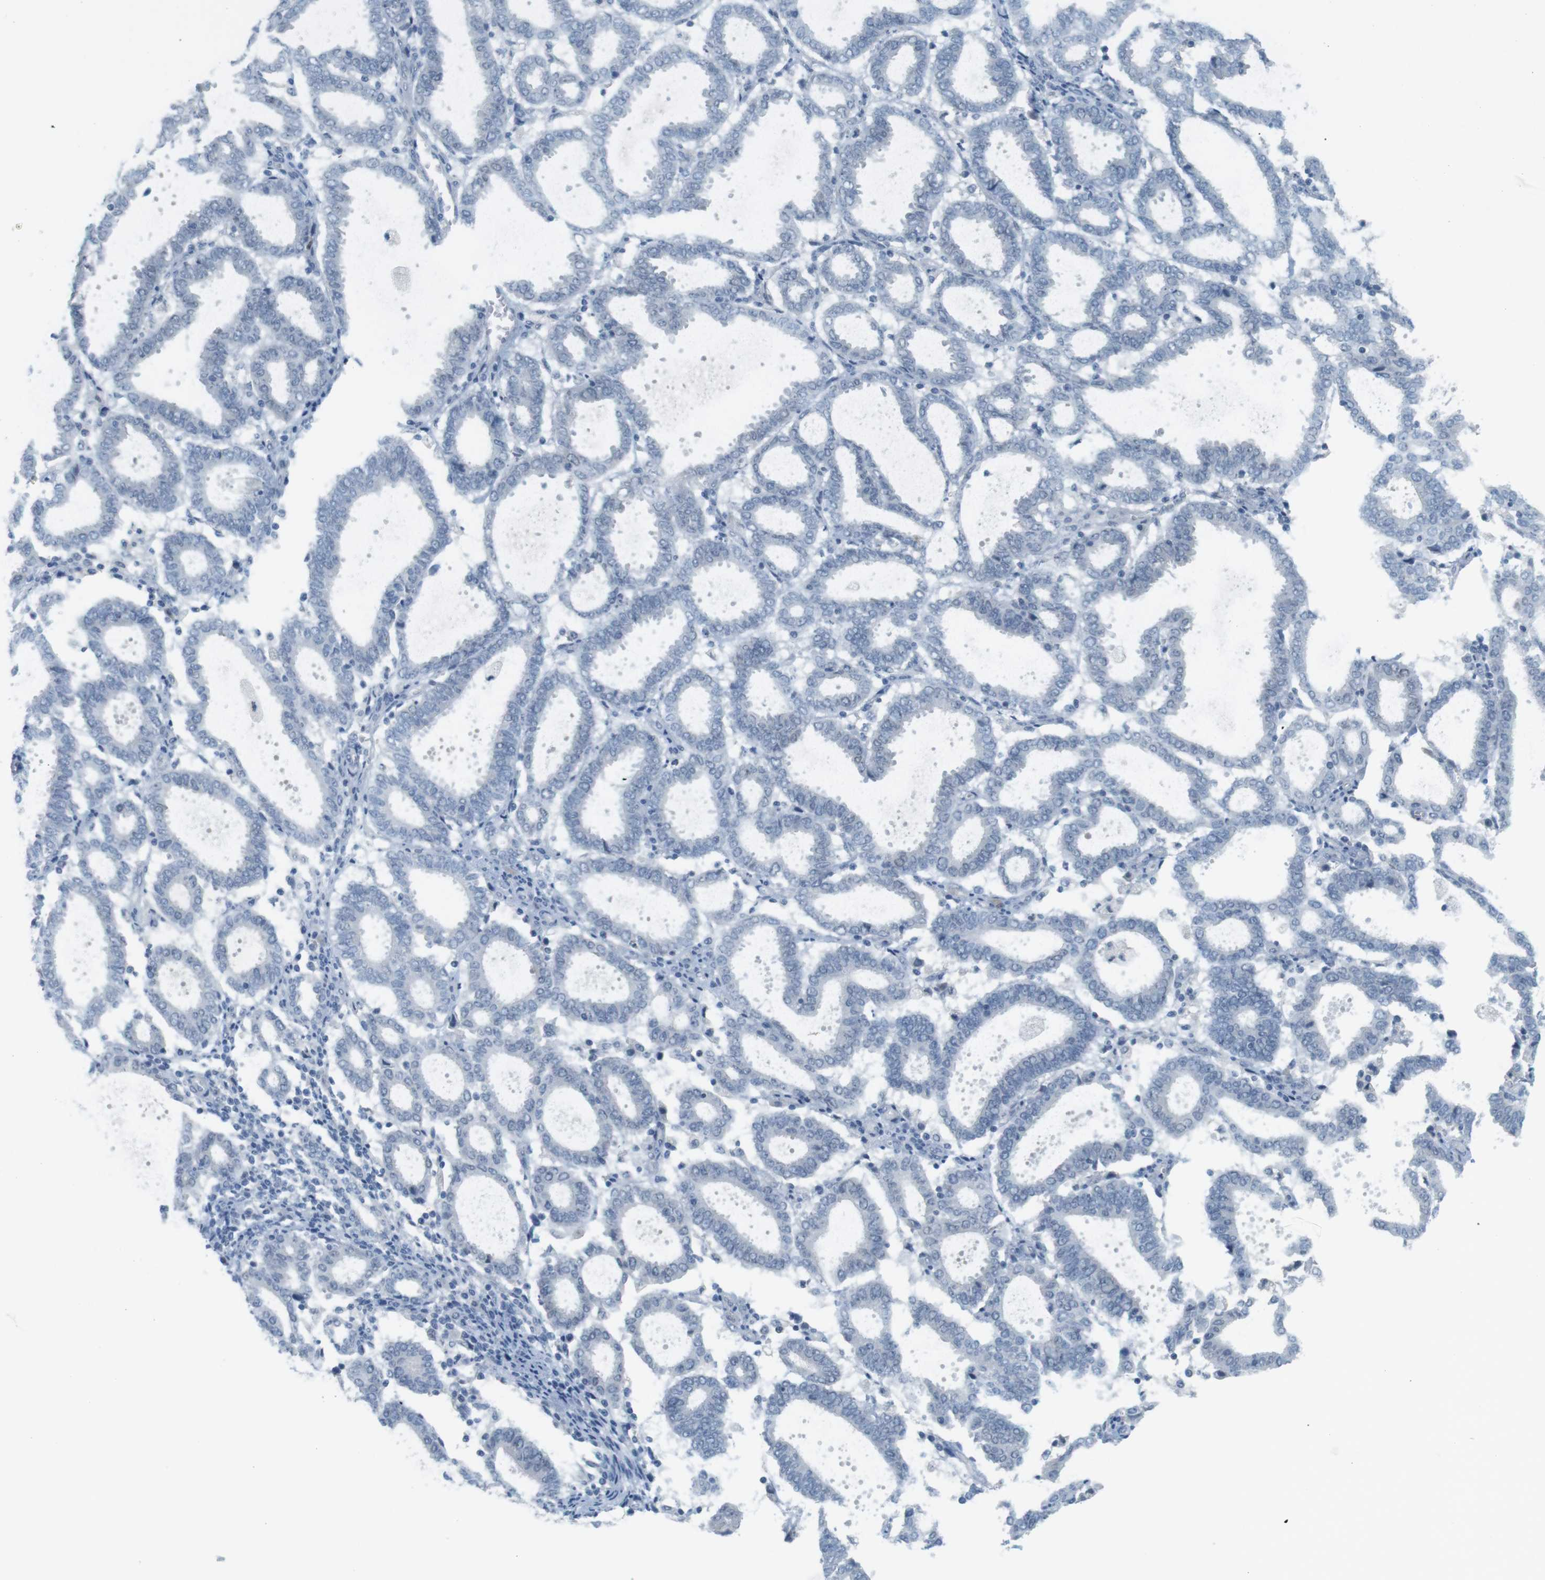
{"staining": {"intensity": "negative", "quantity": "none", "location": "none"}, "tissue": "endometrial cancer", "cell_type": "Tumor cells", "image_type": "cancer", "snomed": [{"axis": "morphology", "description": "Adenocarcinoma, NOS"}, {"axis": "topography", "description": "Uterus"}], "caption": "A high-resolution photomicrograph shows IHC staining of endometrial cancer, which displays no significant positivity in tumor cells. Brightfield microscopy of immunohistochemistry (IHC) stained with DAB (3,3'-diaminobenzidine) (brown) and hematoxylin (blue), captured at high magnification.", "gene": "CREB3L2", "patient": {"sex": "female", "age": 83}}